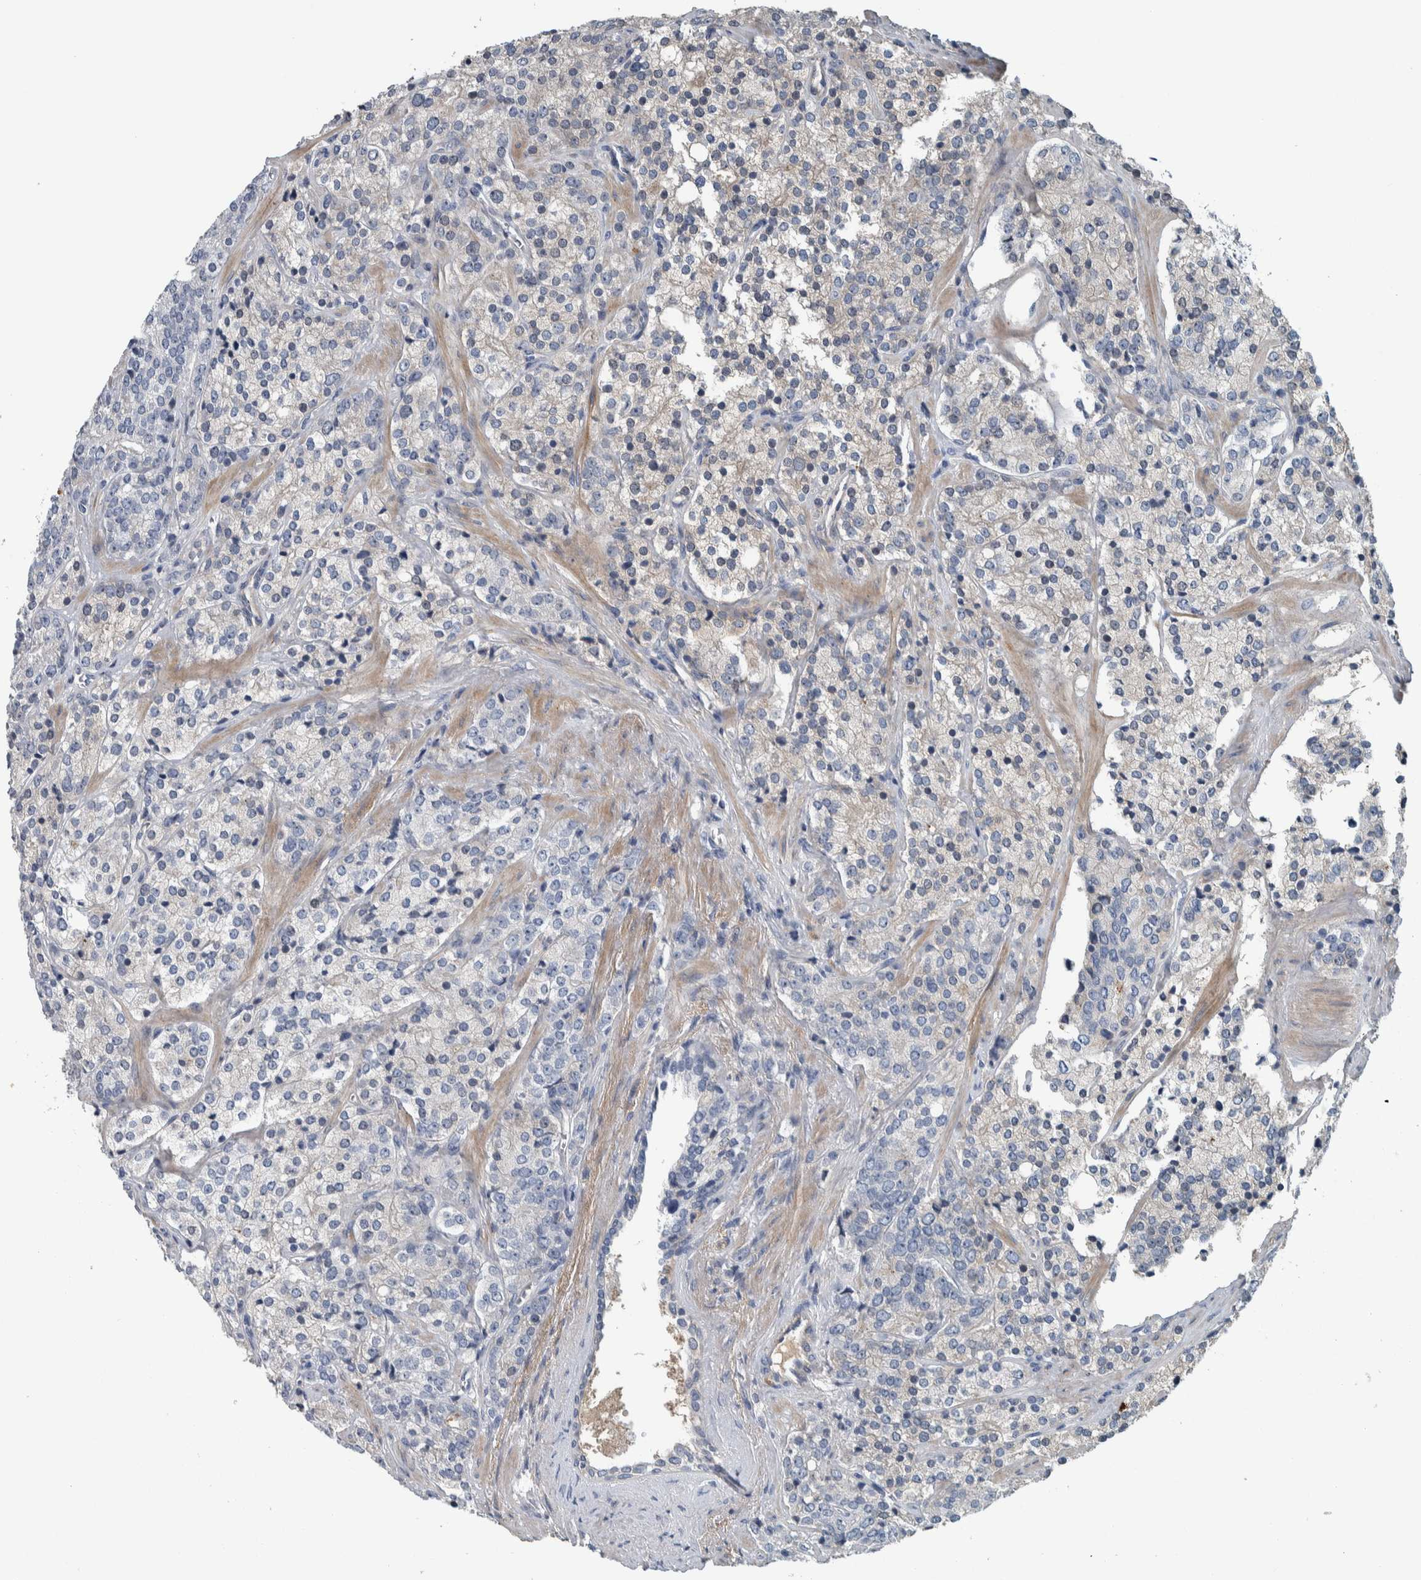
{"staining": {"intensity": "negative", "quantity": "none", "location": "none"}, "tissue": "prostate cancer", "cell_type": "Tumor cells", "image_type": "cancer", "snomed": [{"axis": "morphology", "description": "Adenocarcinoma, High grade"}, {"axis": "topography", "description": "Prostate"}], "caption": "High power microscopy image of an IHC image of prostate cancer, revealing no significant expression in tumor cells.", "gene": "SERPINC1", "patient": {"sex": "male", "age": 71}}